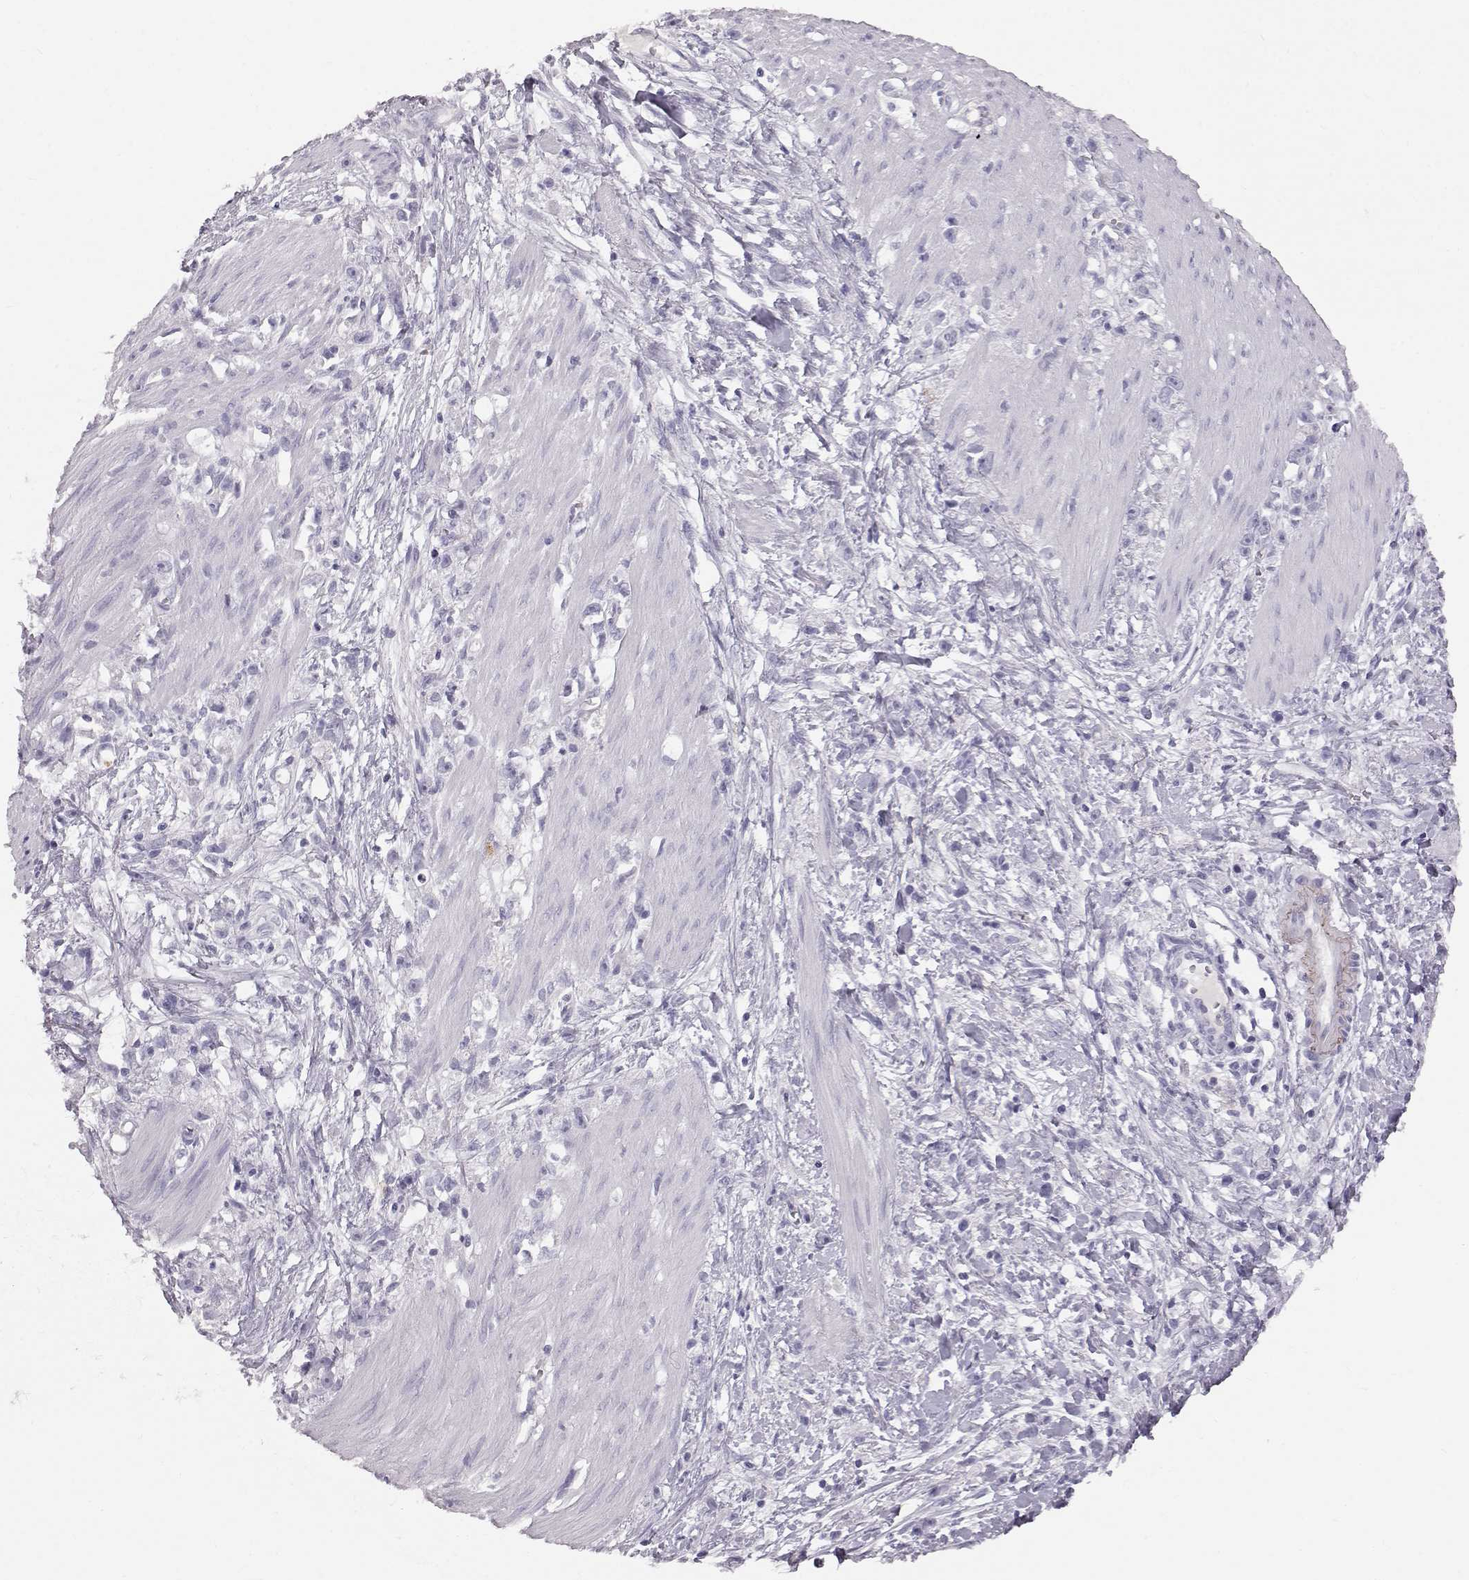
{"staining": {"intensity": "negative", "quantity": "none", "location": "none"}, "tissue": "stomach cancer", "cell_type": "Tumor cells", "image_type": "cancer", "snomed": [{"axis": "morphology", "description": "Adenocarcinoma, NOS"}, {"axis": "topography", "description": "Stomach"}], "caption": "This image is of stomach cancer (adenocarcinoma) stained with IHC to label a protein in brown with the nuclei are counter-stained blue. There is no expression in tumor cells. (DAB immunohistochemistry (IHC) visualized using brightfield microscopy, high magnification).", "gene": "KRTAP16-1", "patient": {"sex": "female", "age": 59}}